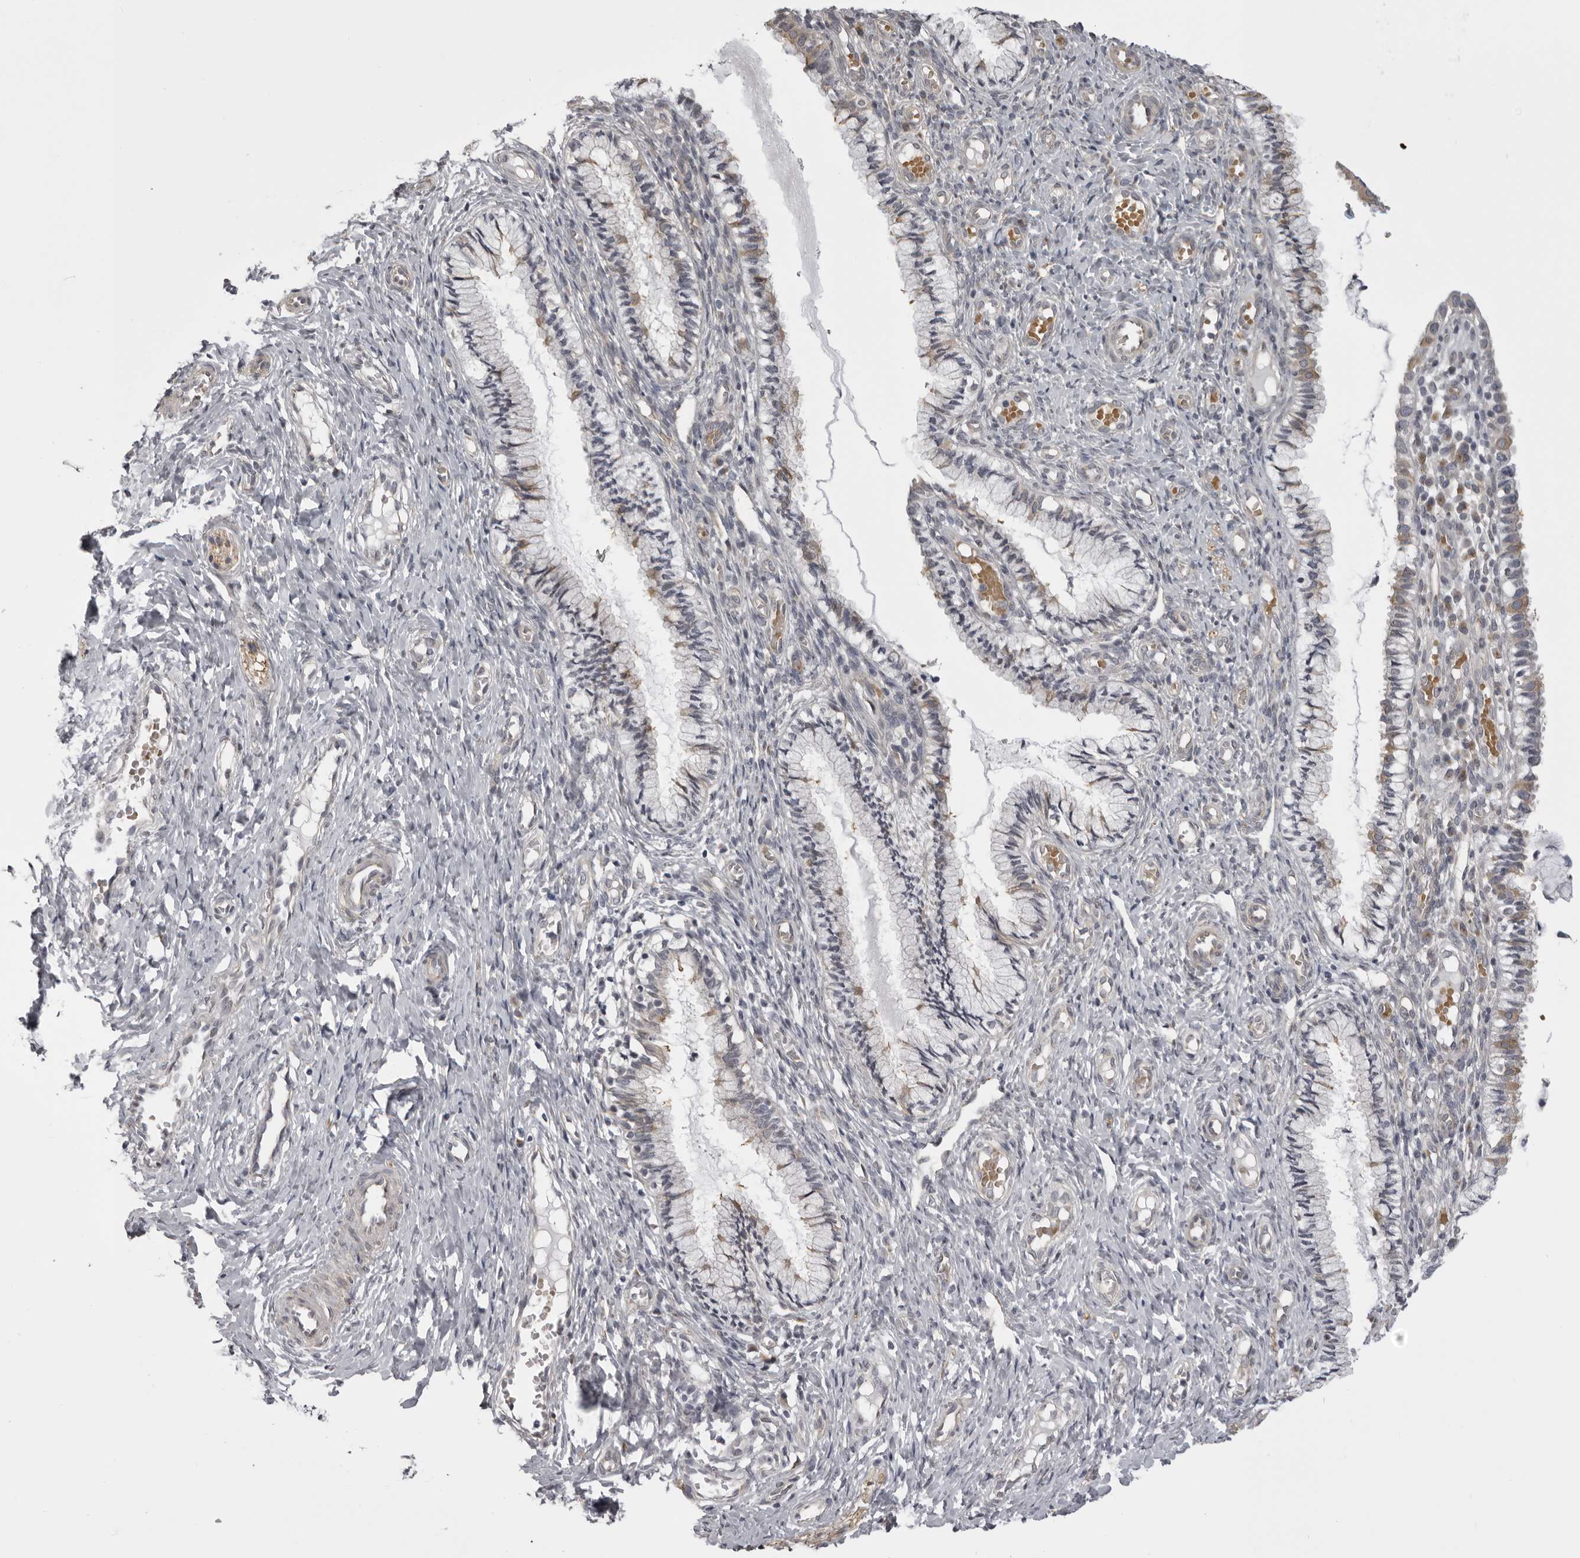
{"staining": {"intensity": "weak", "quantity": "25%-75%", "location": "cytoplasmic/membranous"}, "tissue": "cervix", "cell_type": "Glandular cells", "image_type": "normal", "snomed": [{"axis": "morphology", "description": "Normal tissue, NOS"}, {"axis": "topography", "description": "Cervix"}], "caption": "DAB immunohistochemical staining of normal cervix exhibits weak cytoplasmic/membranous protein staining in approximately 25%-75% of glandular cells.", "gene": "EPHA10", "patient": {"sex": "female", "age": 27}}